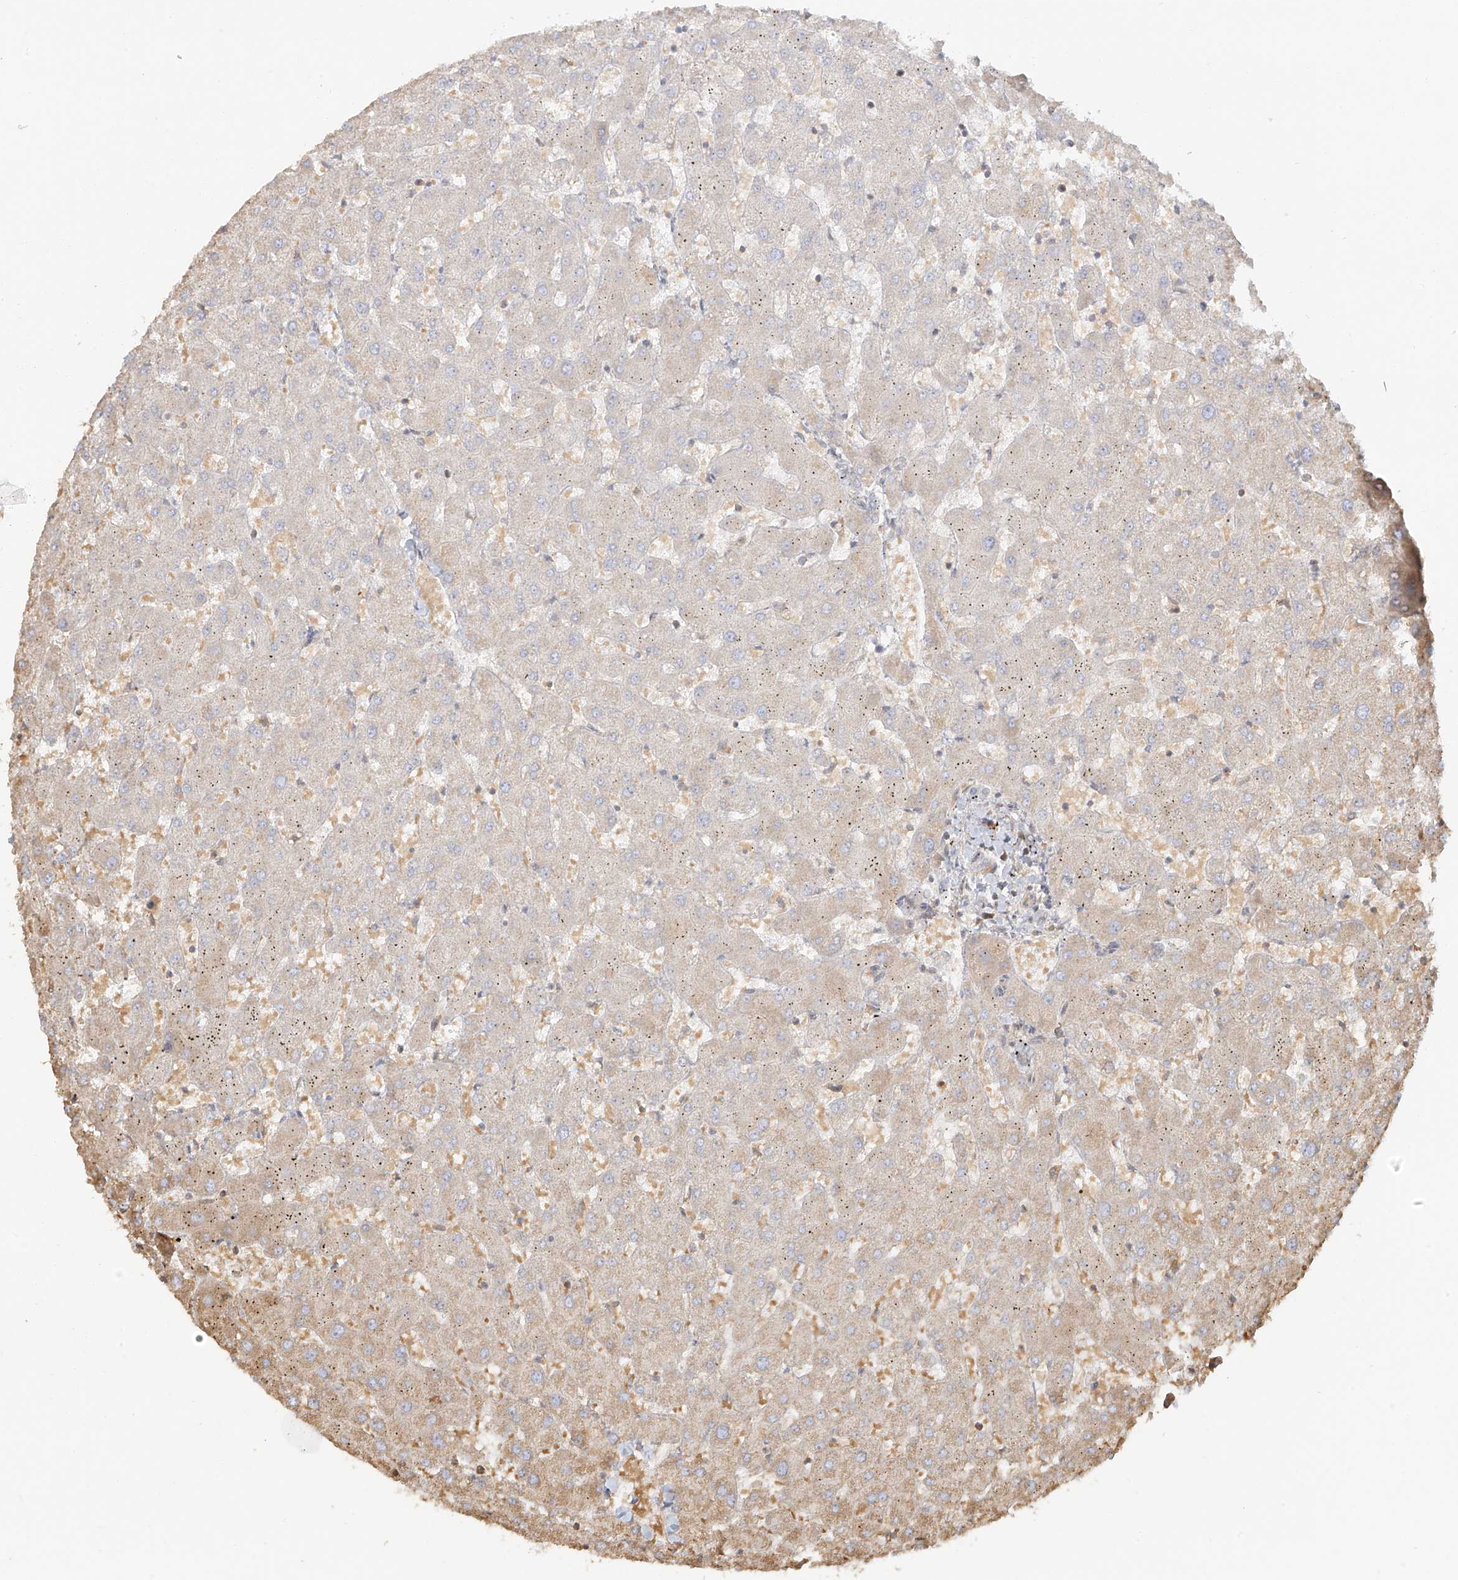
{"staining": {"intensity": "negative", "quantity": "none", "location": "none"}, "tissue": "liver", "cell_type": "Cholangiocytes", "image_type": "normal", "snomed": [{"axis": "morphology", "description": "Normal tissue, NOS"}, {"axis": "topography", "description": "Liver"}], "caption": "High power microscopy image of an immunohistochemistry (IHC) image of unremarkable liver, revealing no significant staining in cholangiocytes. (Stains: DAB immunohistochemistry (IHC) with hematoxylin counter stain, Microscopy: brightfield microscopy at high magnification).", "gene": "UPK1B", "patient": {"sex": "female", "age": 63}}